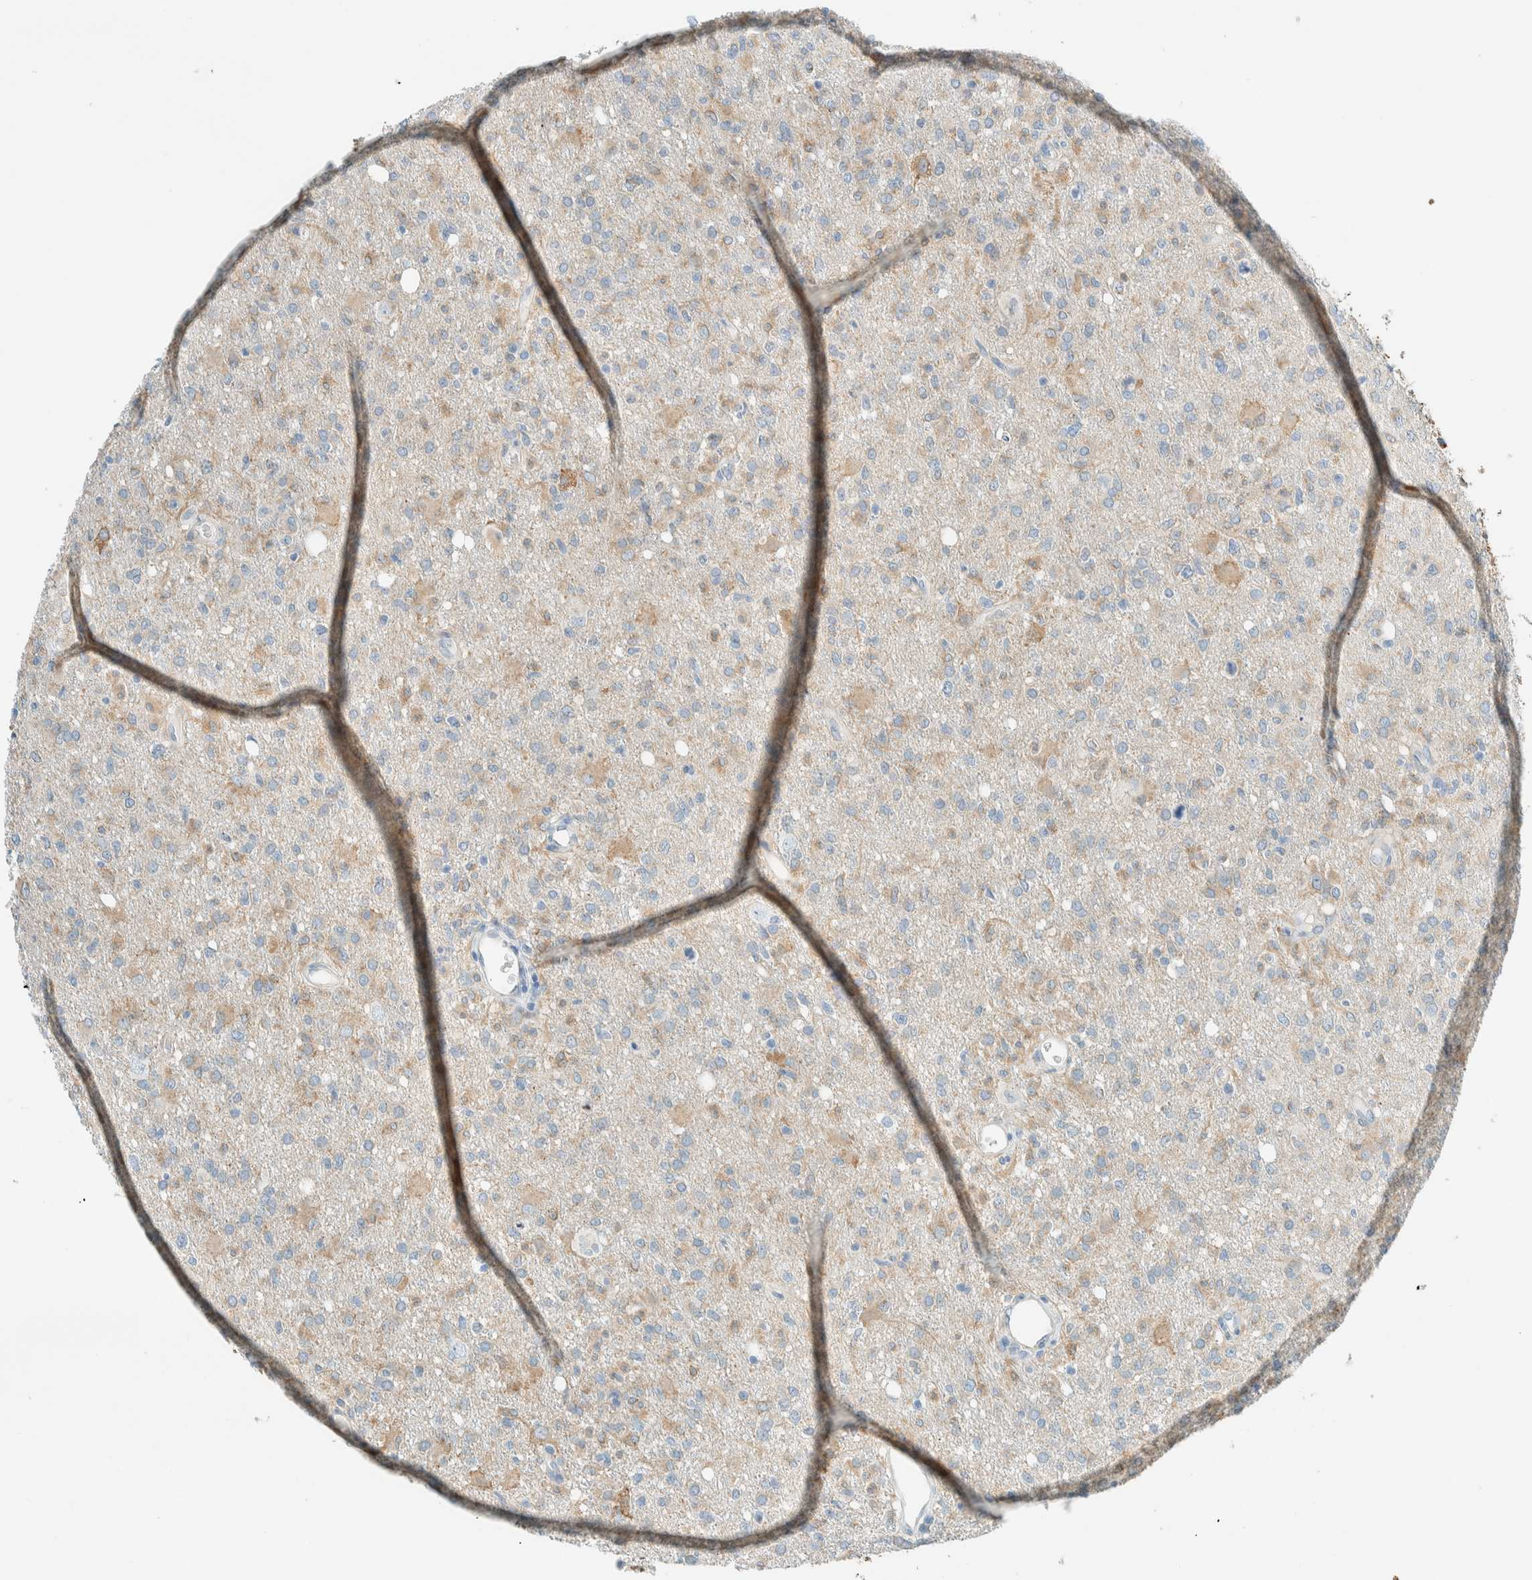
{"staining": {"intensity": "weak", "quantity": "25%-75%", "location": "cytoplasmic/membranous"}, "tissue": "glioma", "cell_type": "Tumor cells", "image_type": "cancer", "snomed": [{"axis": "morphology", "description": "Glioma, malignant, High grade"}, {"axis": "topography", "description": "Brain"}], "caption": "The photomicrograph reveals a brown stain indicating the presence of a protein in the cytoplasmic/membranous of tumor cells in glioma.", "gene": "ALDH7A1", "patient": {"sex": "female", "age": 57}}